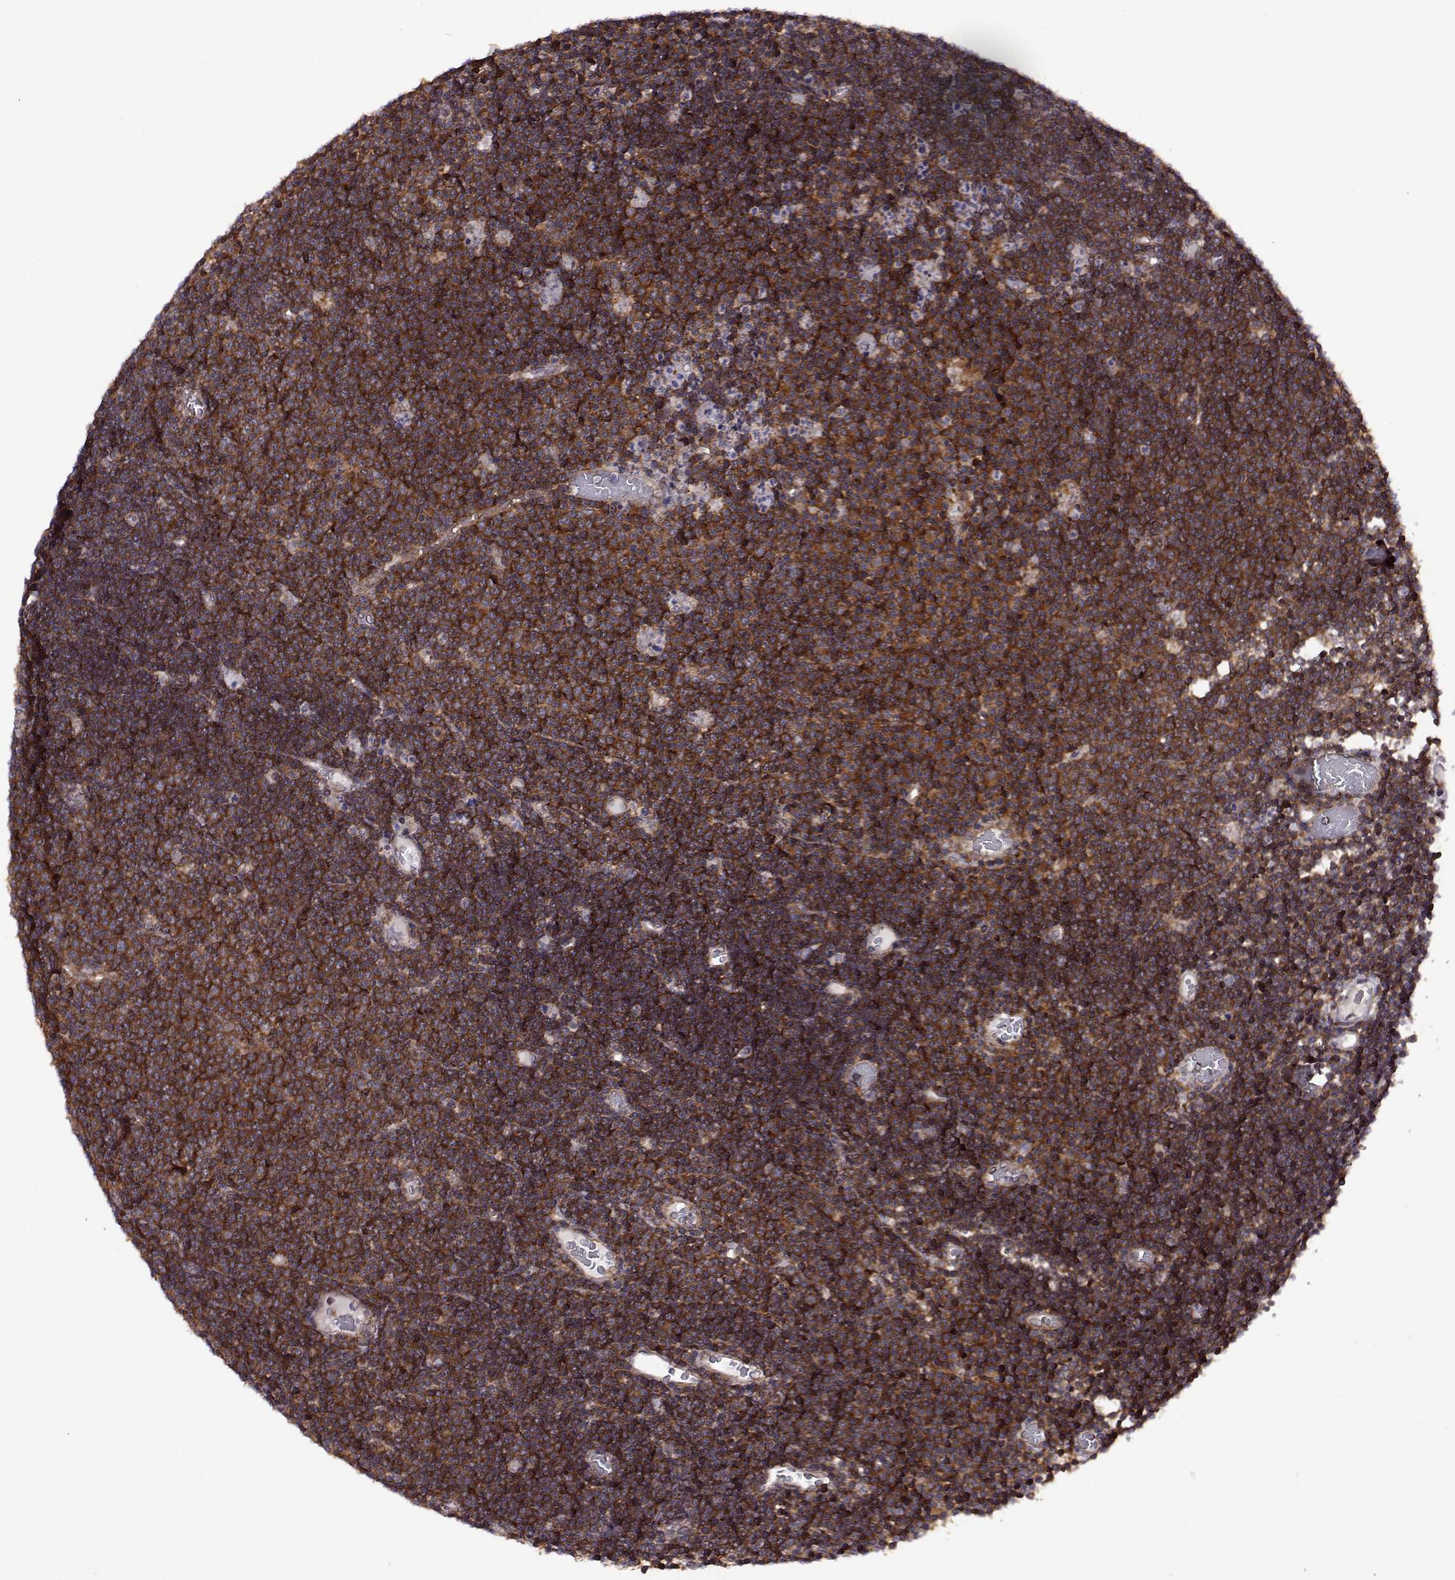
{"staining": {"intensity": "strong", "quantity": ">75%", "location": "cytoplasmic/membranous"}, "tissue": "lymphoma", "cell_type": "Tumor cells", "image_type": "cancer", "snomed": [{"axis": "morphology", "description": "Malignant lymphoma, non-Hodgkin's type, Low grade"}, {"axis": "topography", "description": "Brain"}], "caption": "Malignant lymphoma, non-Hodgkin's type (low-grade) stained with IHC reveals strong cytoplasmic/membranous positivity in approximately >75% of tumor cells. Ihc stains the protein of interest in brown and the nuclei are stained blue.", "gene": "URI1", "patient": {"sex": "female", "age": 66}}